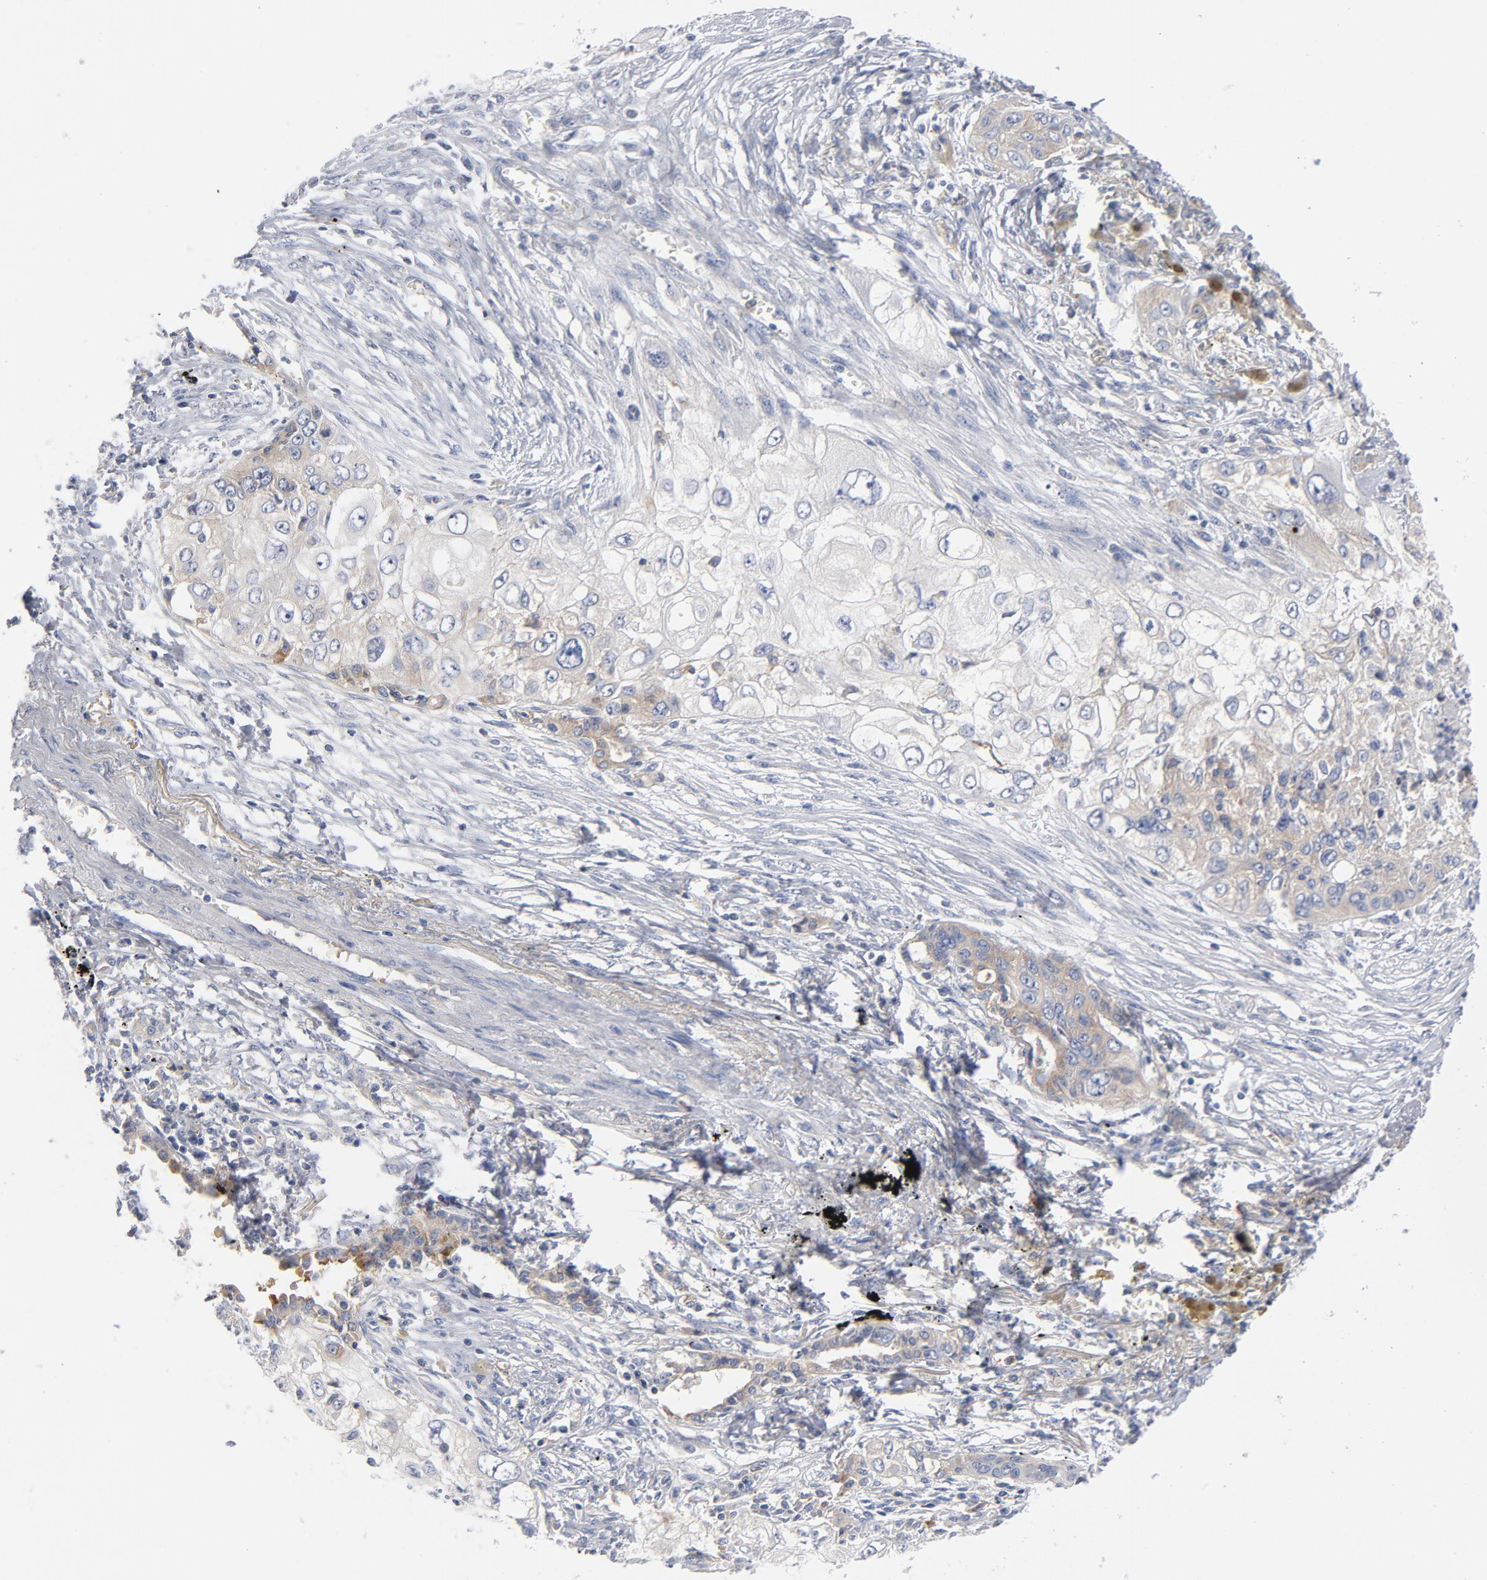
{"staining": {"intensity": "moderate", "quantity": "<25%", "location": "cytoplasmic/membranous"}, "tissue": "lung cancer", "cell_type": "Tumor cells", "image_type": "cancer", "snomed": [{"axis": "morphology", "description": "Squamous cell carcinoma, NOS"}, {"axis": "topography", "description": "Lung"}], "caption": "A histopathology image showing moderate cytoplasmic/membranous positivity in approximately <25% of tumor cells in lung cancer (squamous cell carcinoma), as visualized by brown immunohistochemical staining.", "gene": "CD86", "patient": {"sex": "male", "age": 71}}